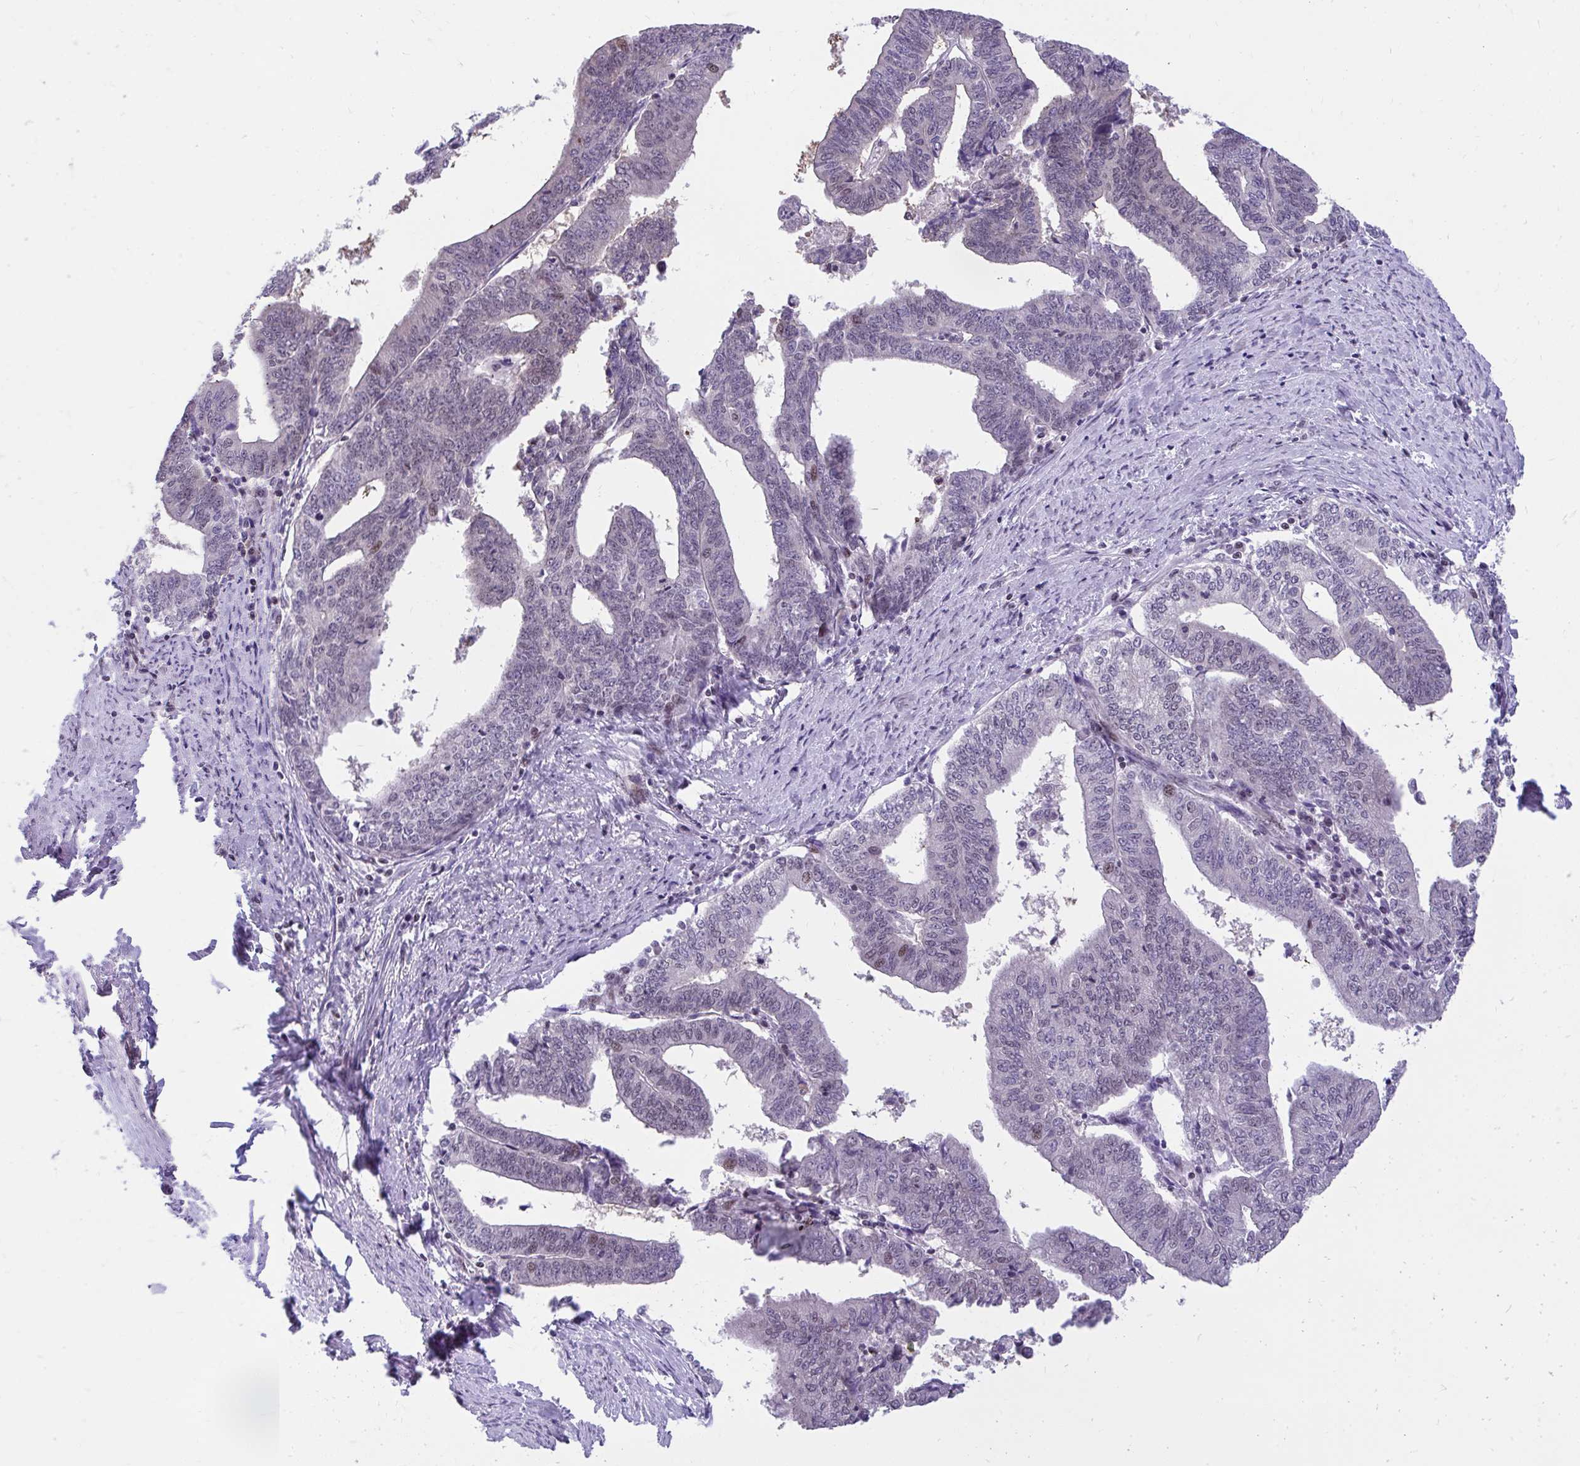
{"staining": {"intensity": "moderate", "quantity": "<25%", "location": "nuclear"}, "tissue": "endometrial cancer", "cell_type": "Tumor cells", "image_type": "cancer", "snomed": [{"axis": "morphology", "description": "Adenocarcinoma, NOS"}, {"axis": "topography", "description": "Endometrium"}], "caption": "Human endometrial adenocarcinoma stained for a protein (brown) displays moderate nuclear positive staining in about <25% of tumor cells.", "gene": "HOXA4", "patient": {"sex": "female", "age": 65}}